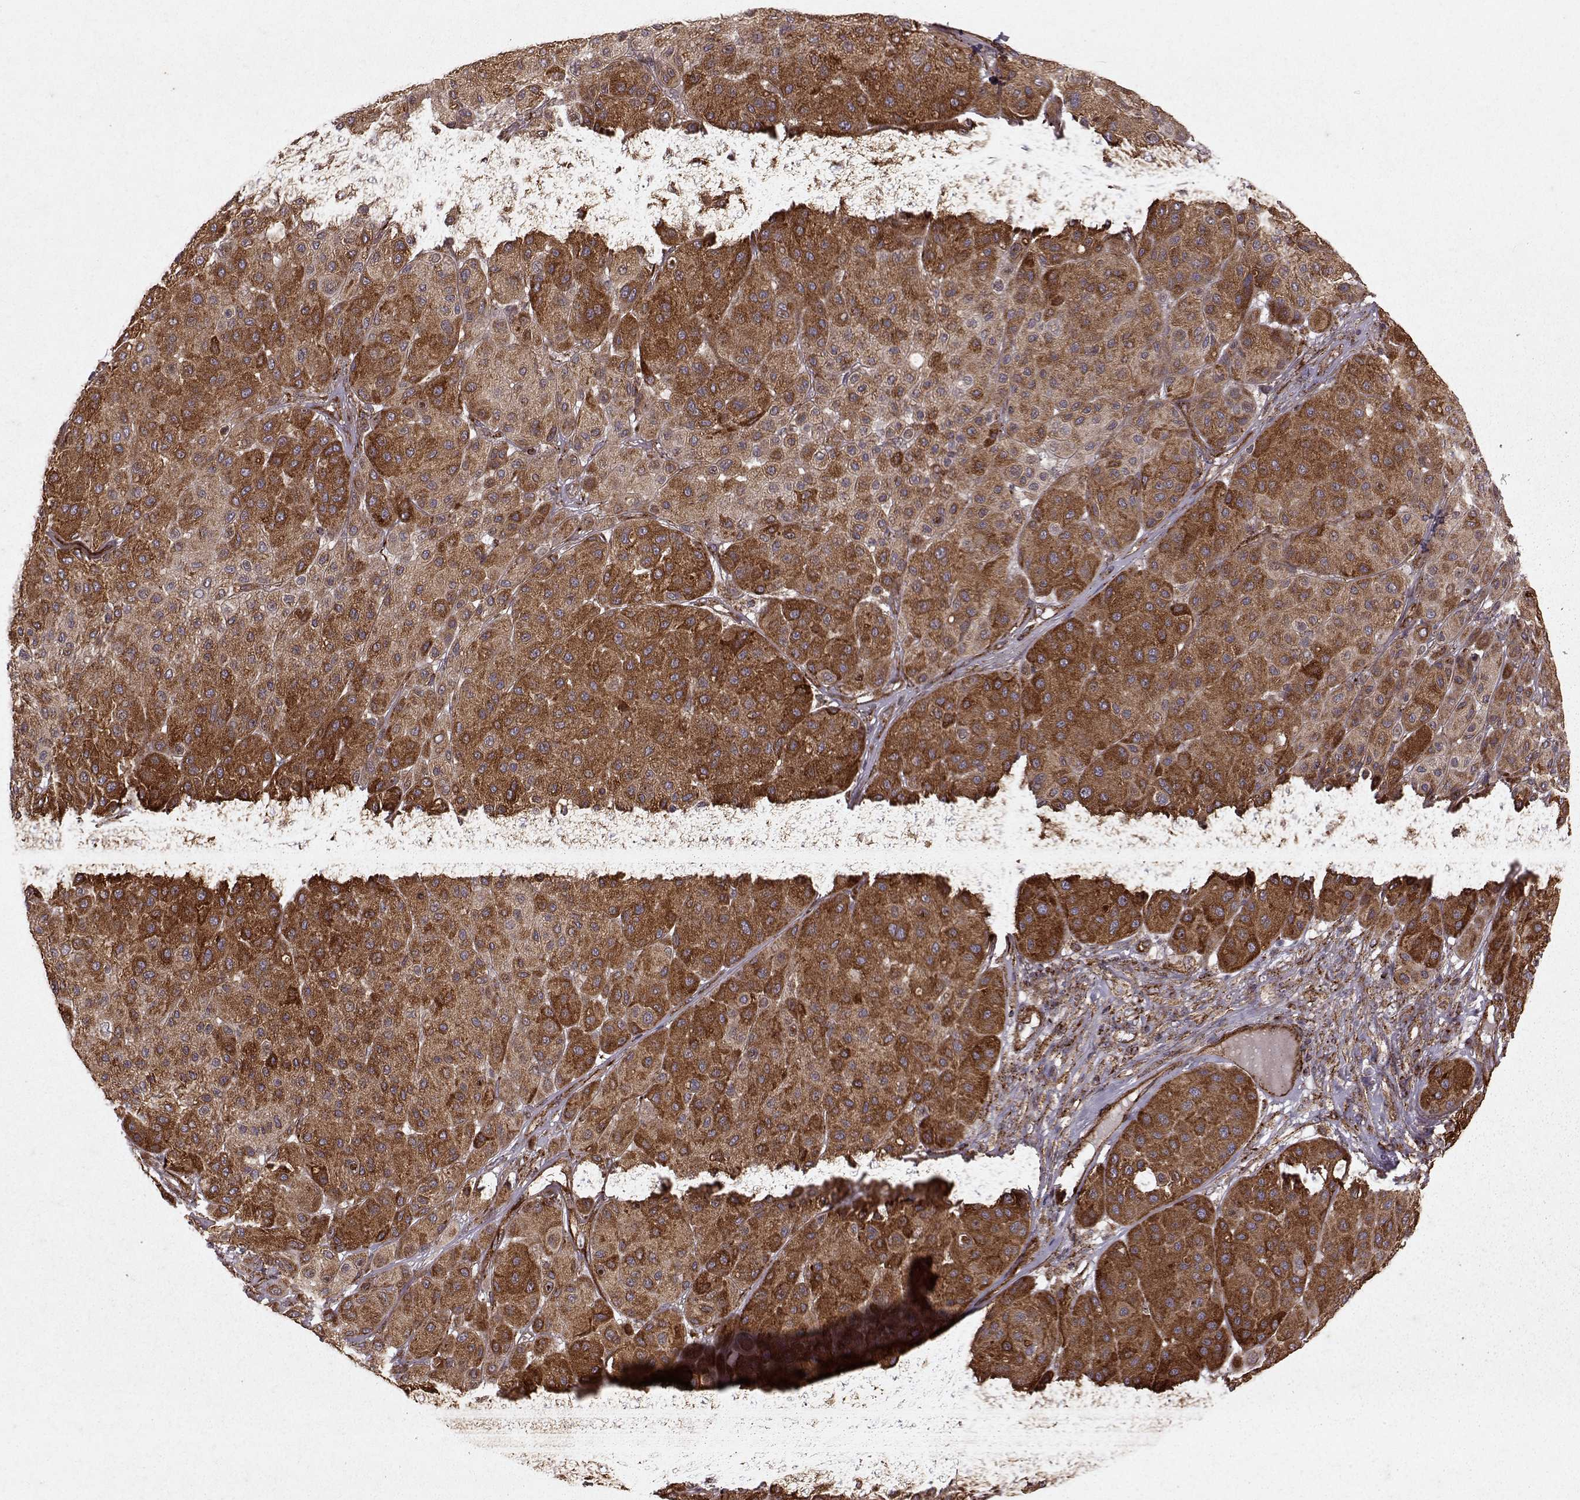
{"staining": {"intensity": "strong", "quantity": ">75%", "location": "cytoplasmic/membranous"}, "tissue": "melanoma", "cell_type": "Tumor cells", "image_type": "cancer", "snomed": [{"axis": "morphology", "description": "Malignant melanoma, Metastatic site"}, {"axis": "topography", "description": "Smooth muscle"}], "caption": "Immunohistochemistry (IHC) (DAB (3,3'-diaminobenzidine)) staining of human melanoma demonstrates strong cytoplasmic/membranous protein staining in about >75% of tumor cells.", "gene": "FXN", "patient": {"sex": "male", "age": 41}}